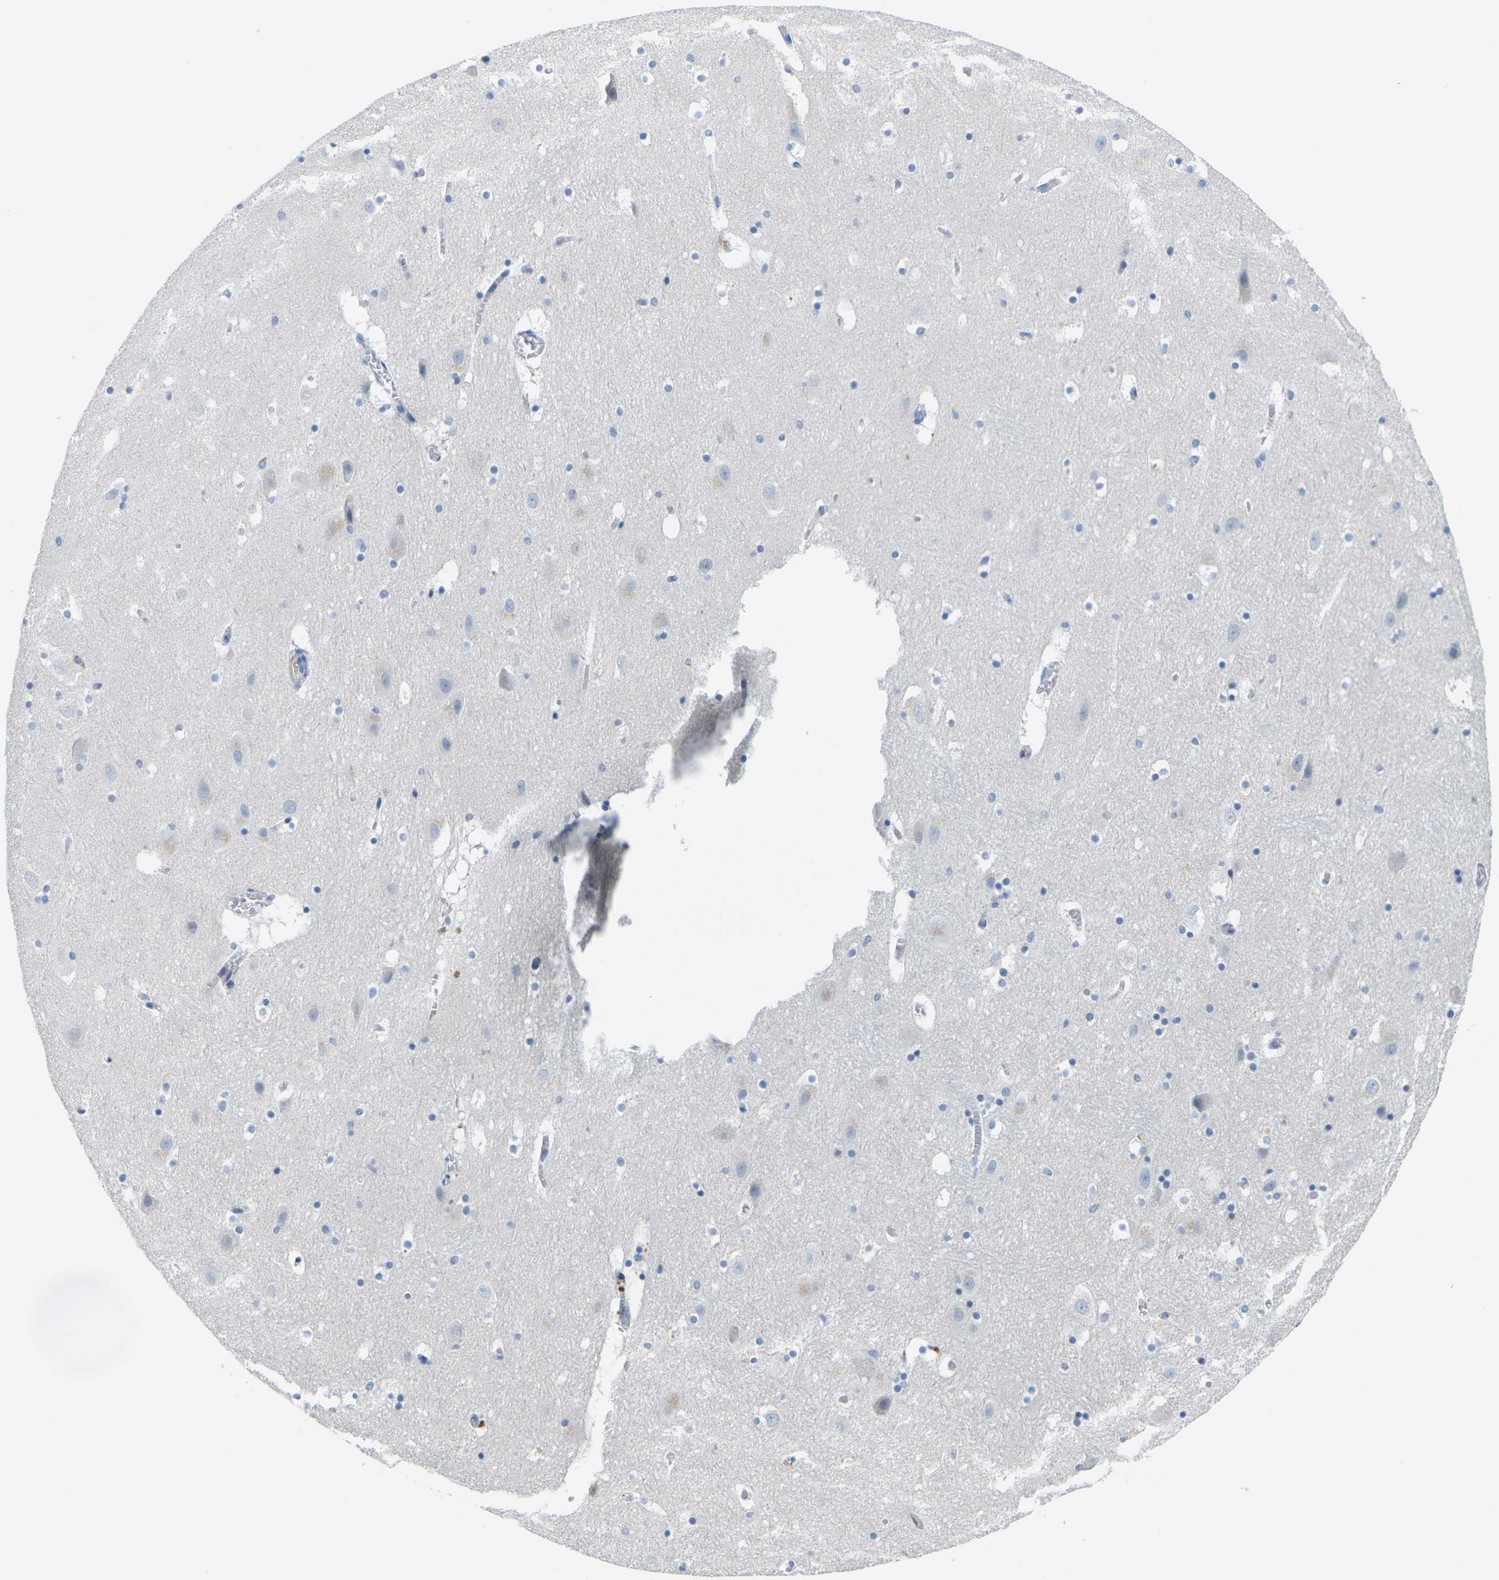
{"staining": {"intensity": "negative", "quantity": "none", "location": "none"}, "tissue": "hippocampus", "cell_type": "Glial cells", "image_type": "normal", "snomed": [{"axis": "morphology", "description": "Normal tissue, NOS"}, {"axis": "topography", "description": "Hippocampus"}], "caption": "Protein analysis of unremarkable hippocampus exhibits no significant staining in glial cells.", "gene": "GPR15", "patient": {"sex": "male", "age": 45}}